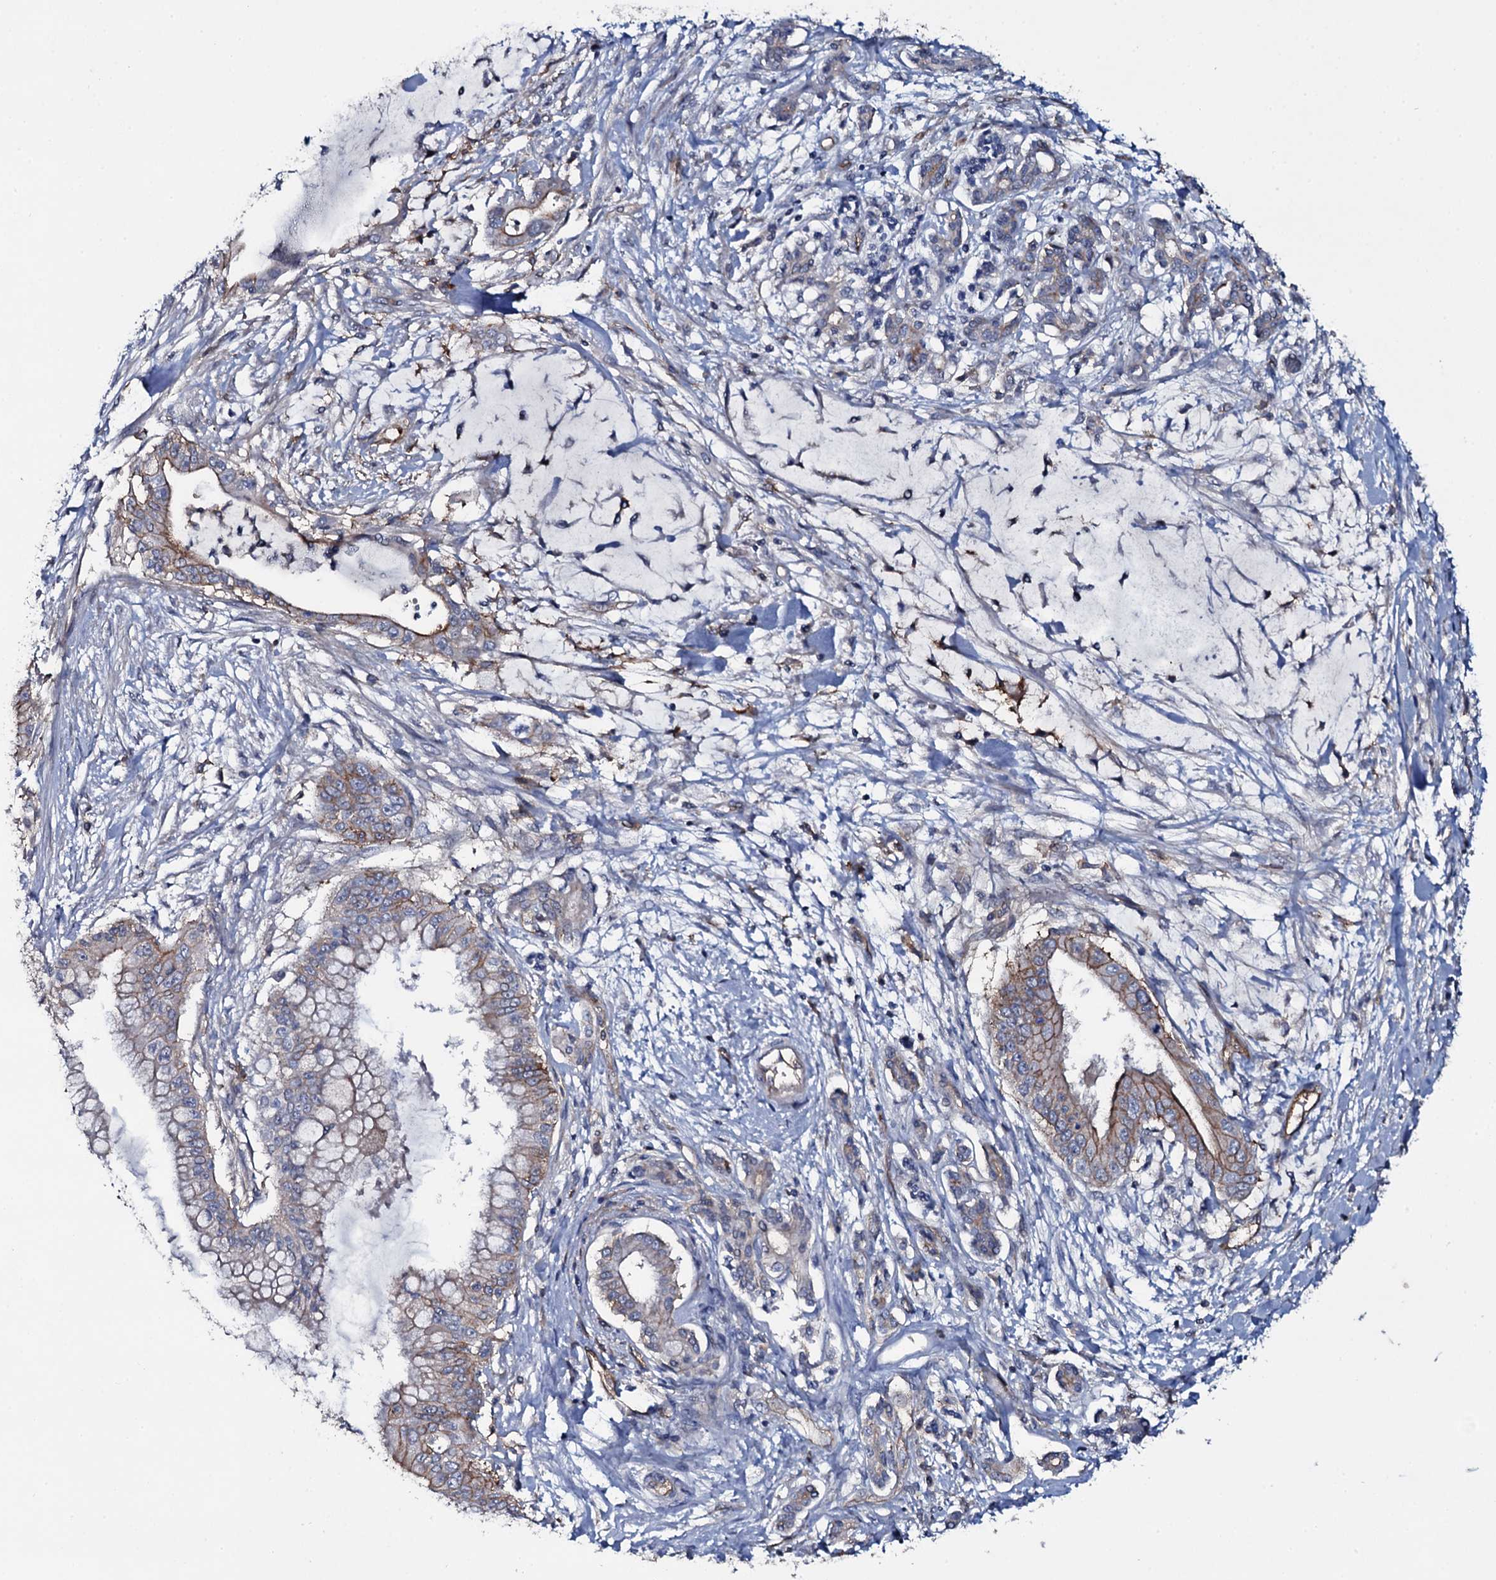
{"staining": {"intensity": "moderate", "quantity": "<25%", "location": "cytoplasmic/membranous"}, "tissue": "pancreatic cancer", "cell_type": "Tumor cells", "image_type": "cancer", "snomed": [{"axis": "morphology", "description": "Adenocarcinoma, NOS"}, {"axis": "topography", "description": "Pancreas"}], "caption": "Moderate cytoplasmic/membranous staining for a protein is seen in about <25% of tumor cells of pancreatic cancer using immunohistochemistry.", "gene": "SNAP23", "patient": {"sex": "male", "age": 46}}